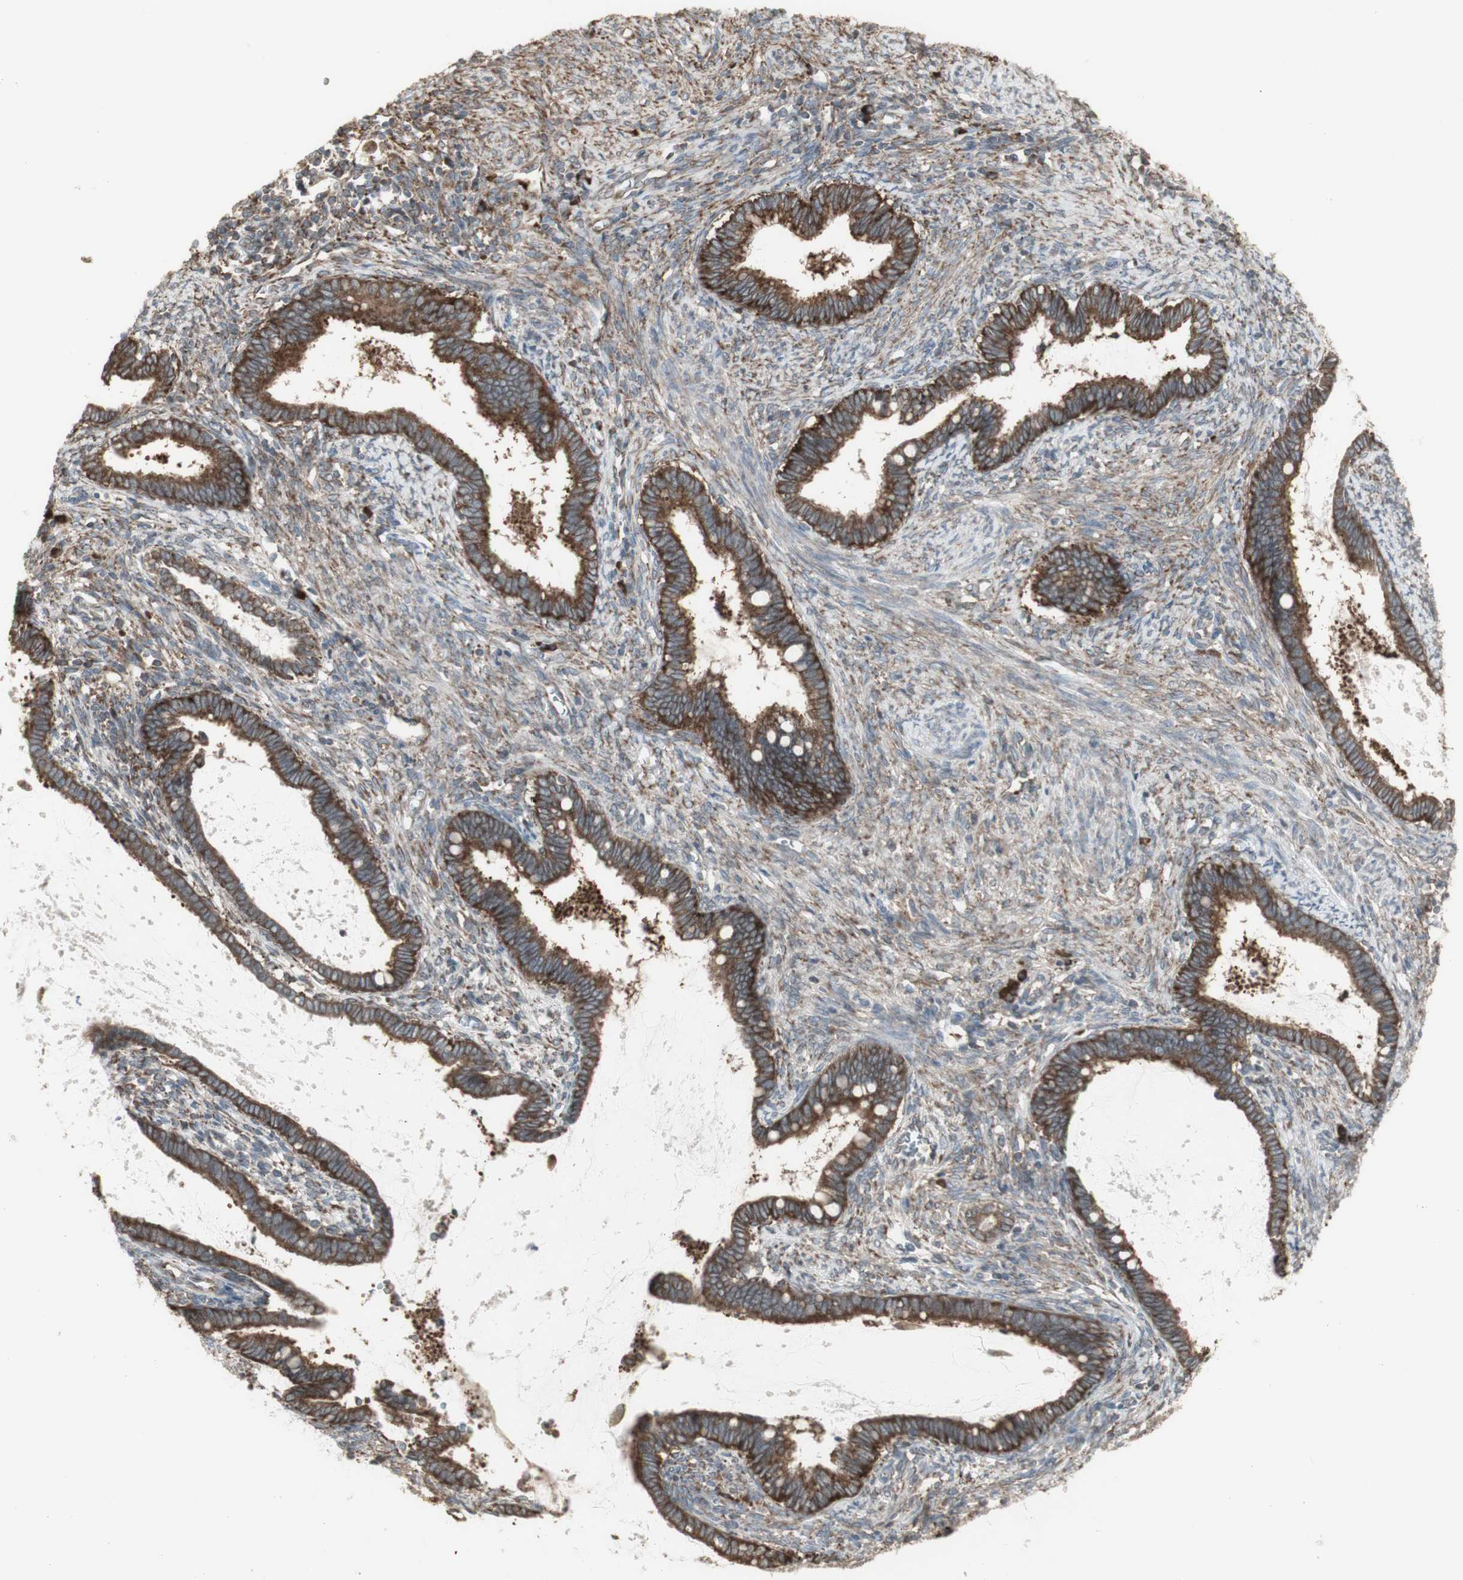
{"staining": {"intensity": "strong", "quantity": ">75%", "location": "cytoplasmic/membranous"}, "tissue": "cervical cancer", "cell_type": "Tumor cells", "image_type": "cancer", "snomed": [{"axis": "morphology", "description": "Adenocarcinoma, NOS"}, {"axis": "topography", "description": "Cervix"}], "caption": "Protein analysis of cervical cancer (adenocarcinoma) tissue displays strong cytoplasmic/membranous expression in about >75% of tumor cells.", "gene": "FKBP3", "patient": {"sex": "female", "age": 44}}